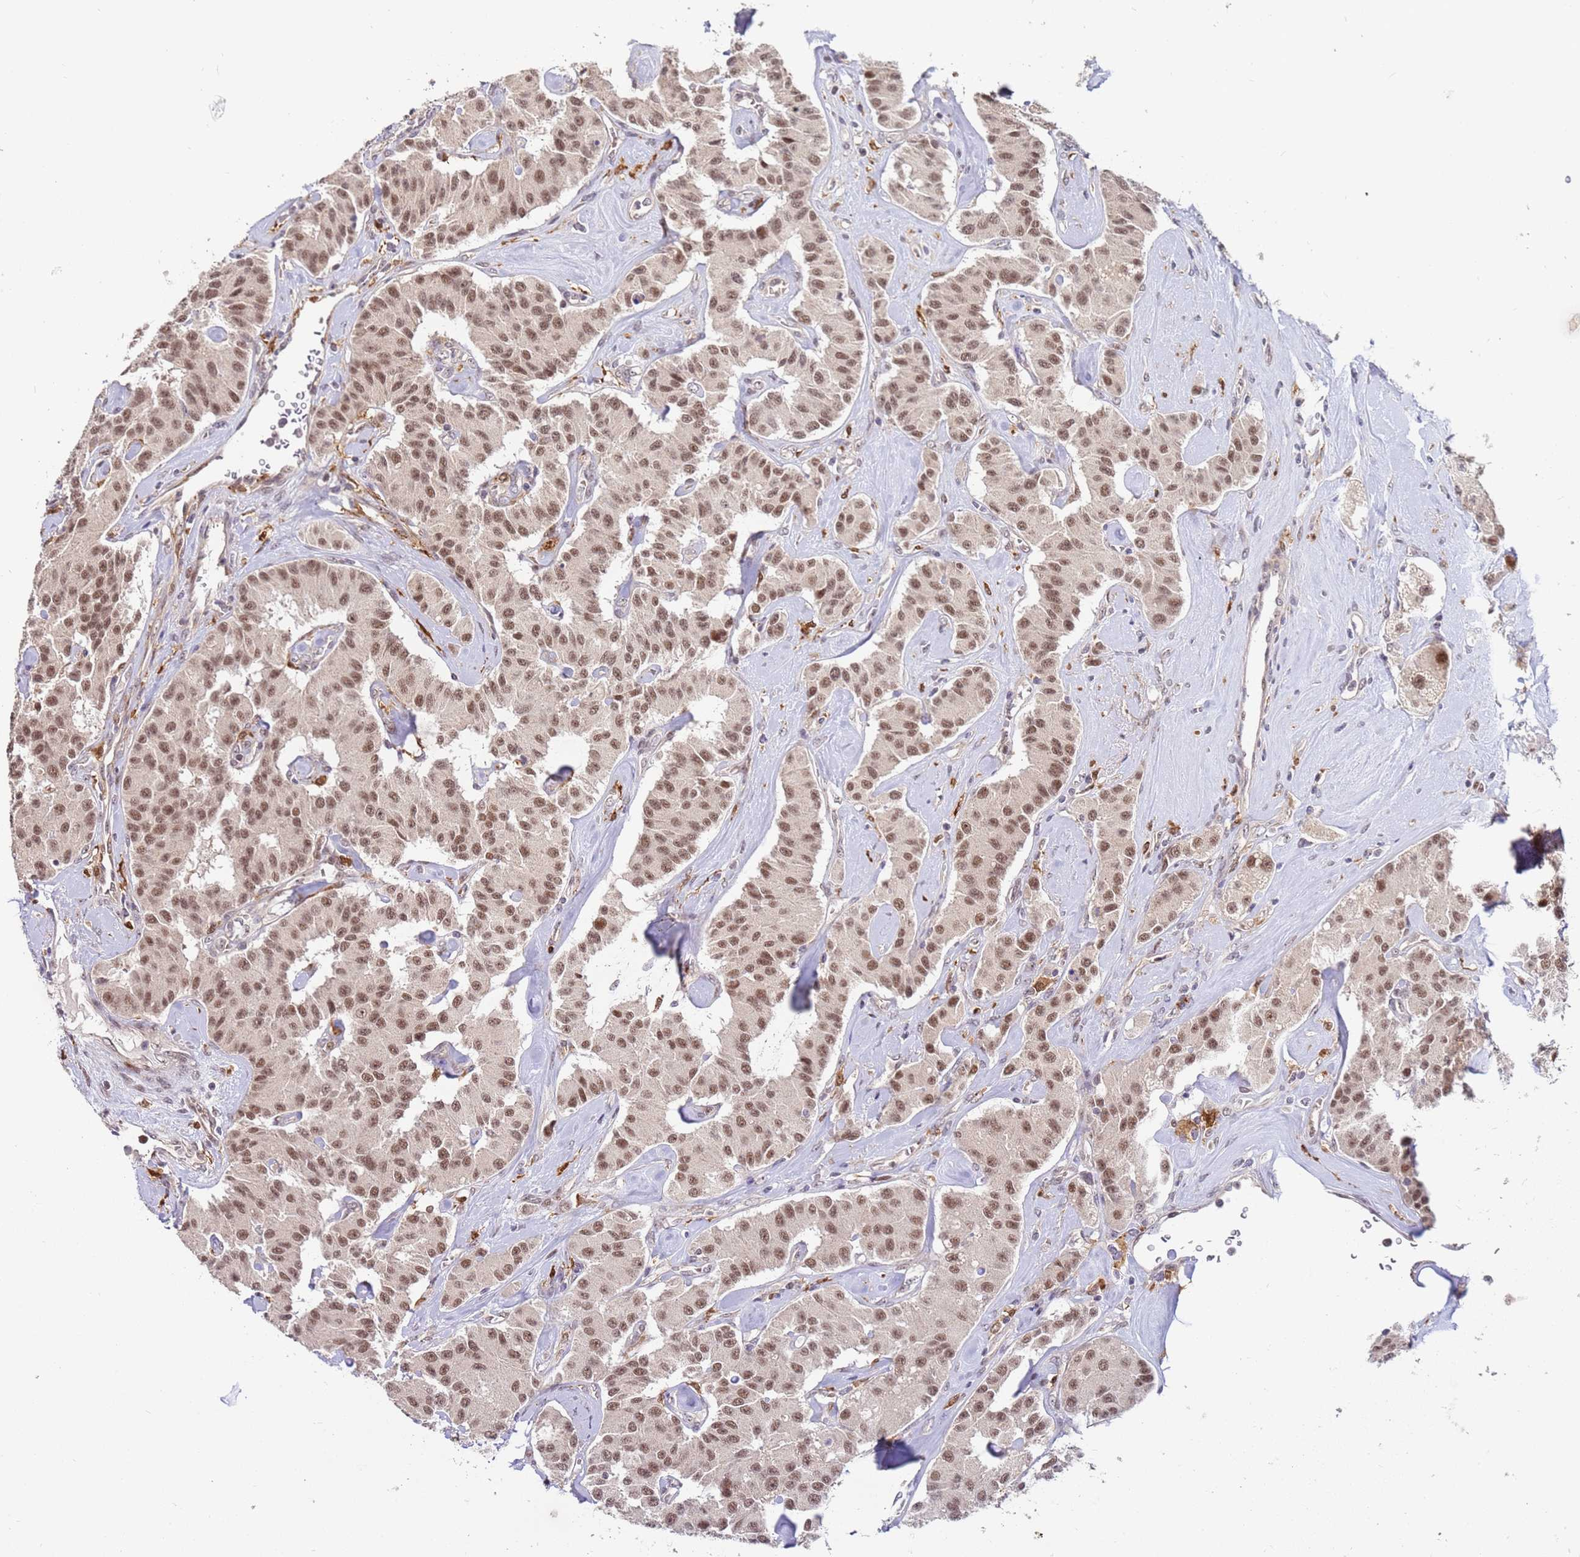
{"staining": {"intensity": "moderate", "quantity": ">75%", "location": "nuclear"}, "tissue": "carcinoid", "cell_type": "Tumor cells", "image_type": "cancer", "snomed": [{"axis": "morphology", "description": "Carcinoid, malignant, NOS"}, {"axis": "topography", "description": "Pancreas"}], "caption": "Protein staining by immunohistochemistry exhibits moderate nuclear expression in approximately >75% of tumor cells in carcinoid (malignant).", "gene": "LGALSL", "patient": {"sex": "male", "age": 41}}